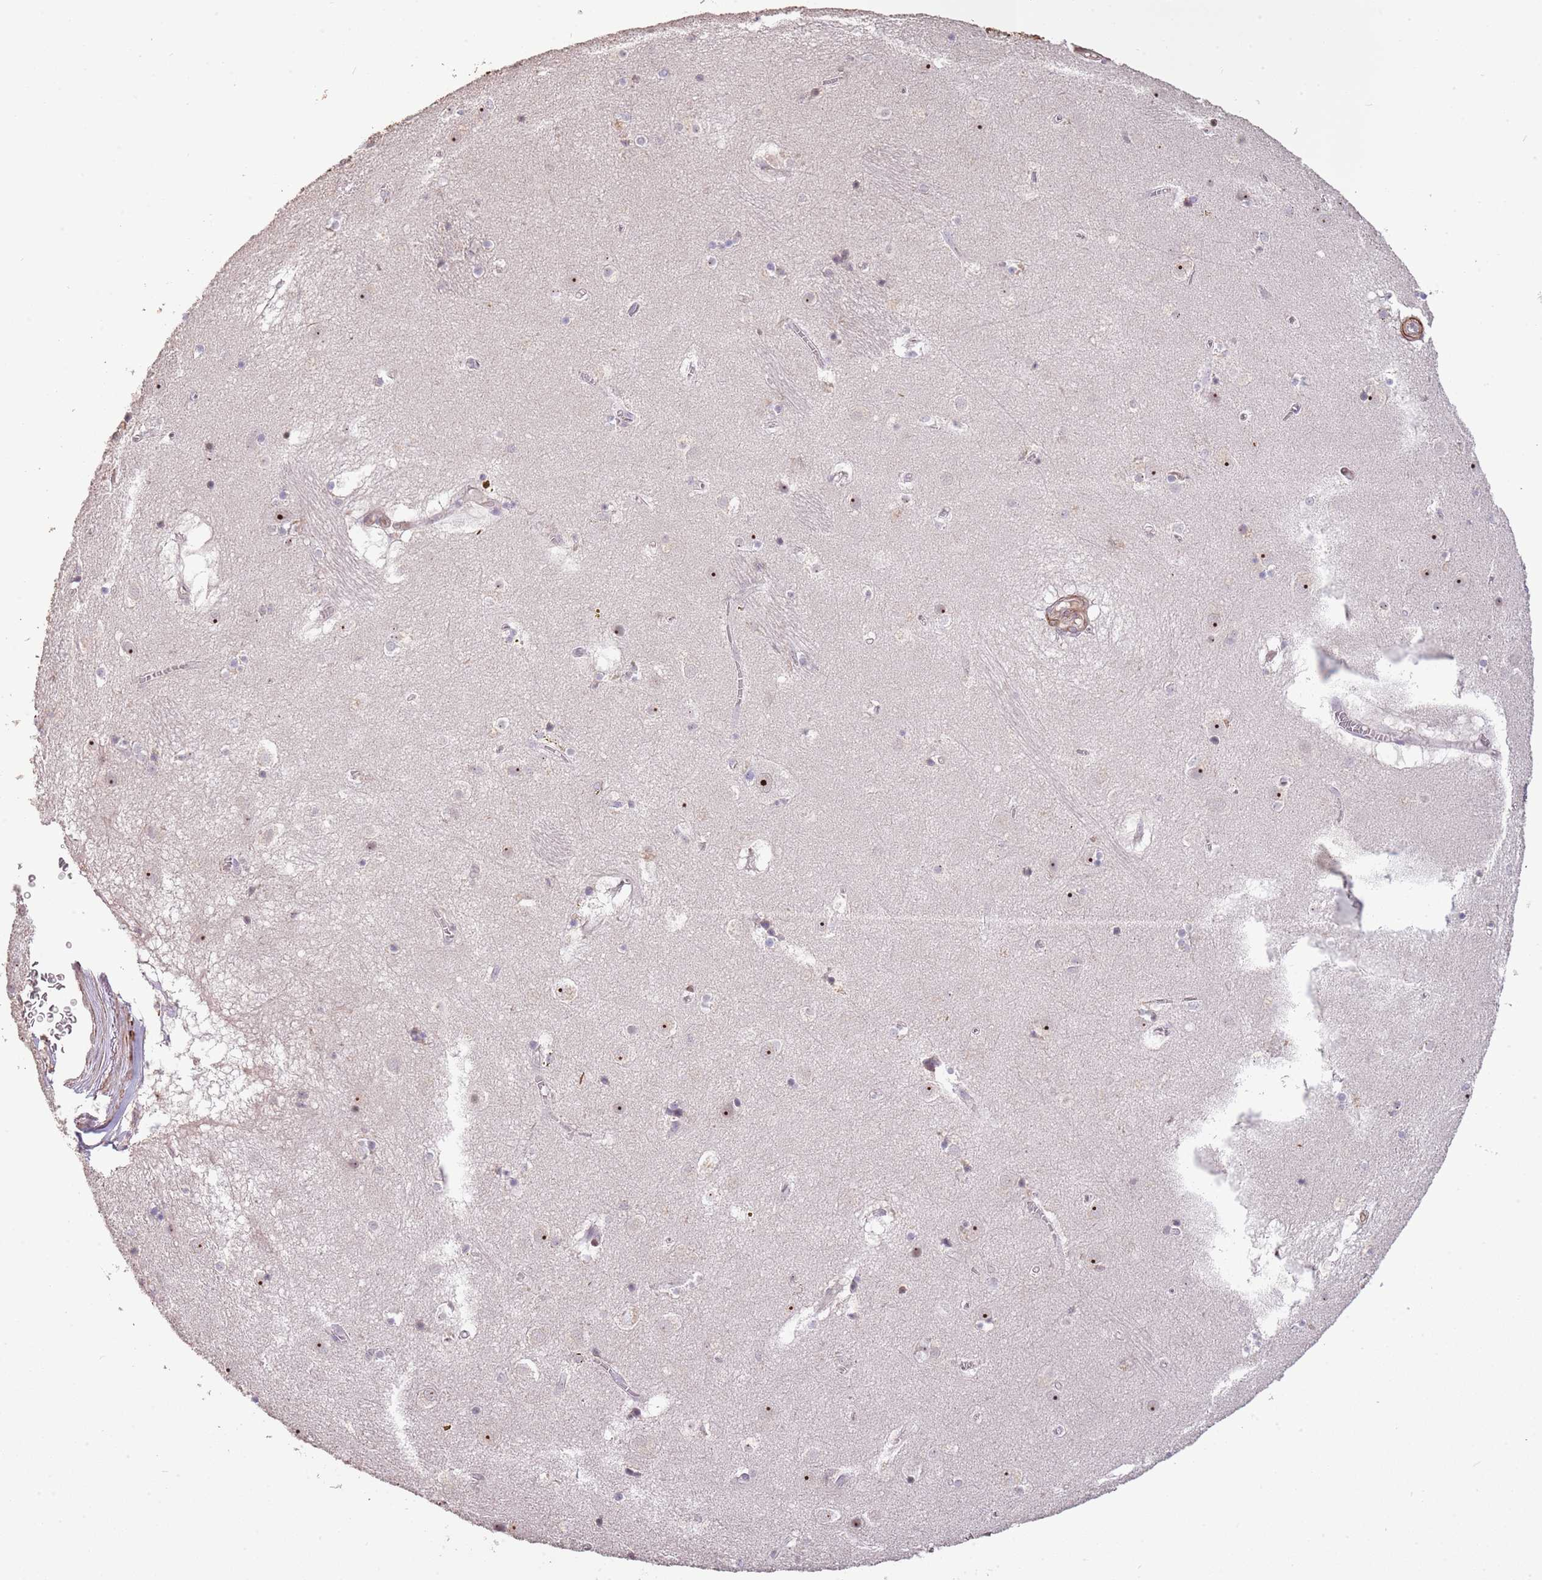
{"staining": {"intensity": "moderate", "quantity": "25%-75%", "location": "nuclear"}, "tissue": "caudate", "cell_type": "Glial cells", "image_type": "normal", "snomed": [{"axis": "morphology", "description": "Normal tissue, NOS"}, {"axis": "topography", "description": "Lateral ventricle wall"}], "caption": "Protein staining by IHC reveals moderate nuclear expression in approximately 25%-75% of glial cells in normal caudate. (brown staining indicates protein expression, while blue staining denotes nuclei).", "gene": "ADTRP", "patient": {"sex": "male", "age": 70}}